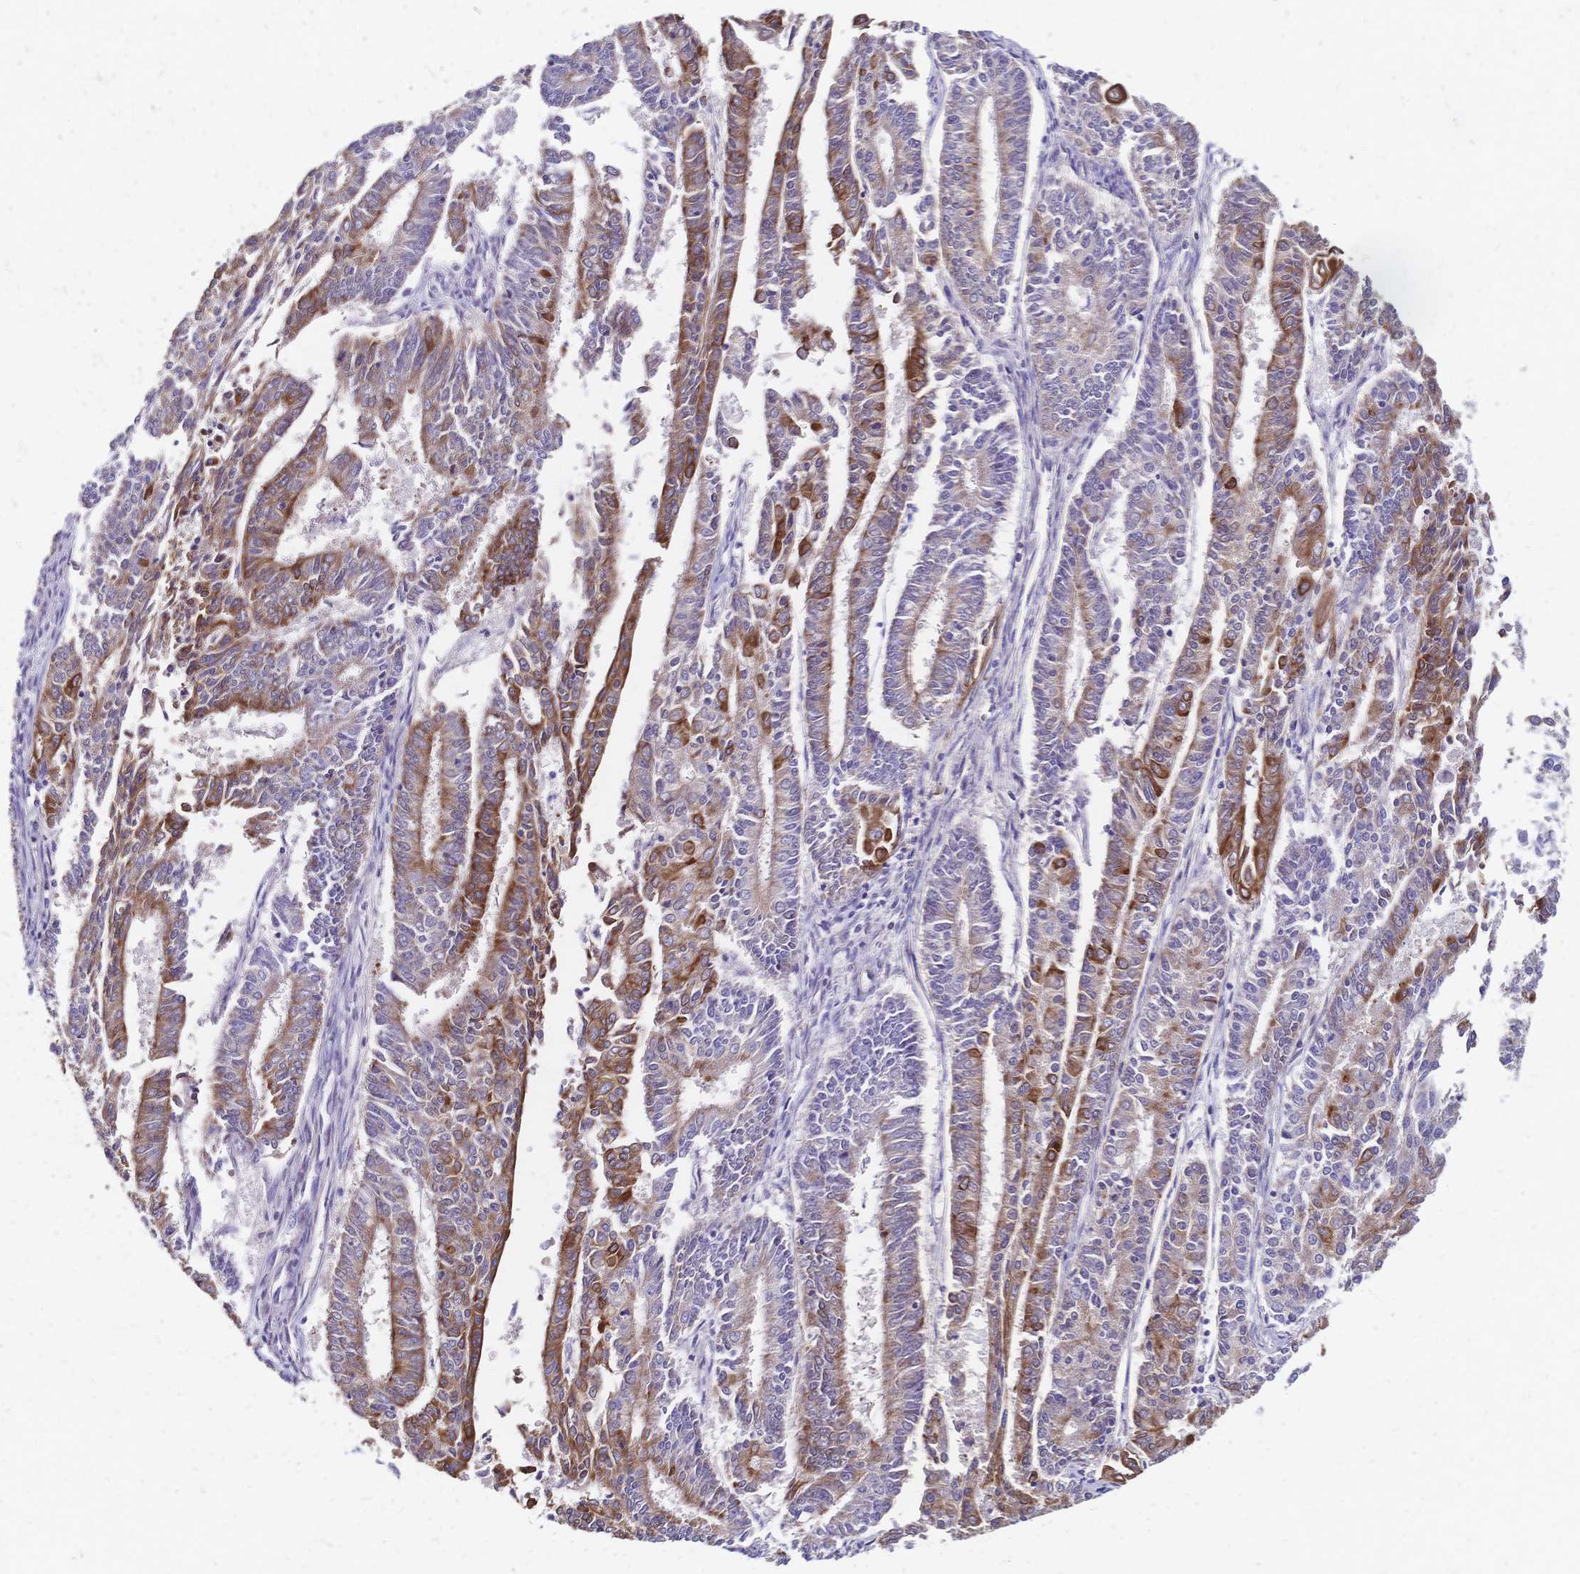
{"staining": {"intensity": "strong", "quantity": "25%-75%", "location": "cytoplasmic/membranous"}, "tissue": "endometrial cancer", "cell_type": "Tumor cells", "image_type": "cancer", "snomed": [{"axis": "morphology", "description": "Adenocarcinoma, NOS"}, {"axis": "topography", "description": "Endometrium"}], "caption": "Immunohistochemical staining of endometrial adenocarcinoma exhibits high levels of strong cytoplasmic/membranous protein expression in about 25%-75% of tumor cells. Immunohistochemistry (ihc) stains the protein in brown and the nuclei are stained blue.", "gene": "DTNB", "patient": {"sex": "female", "age": 59}}